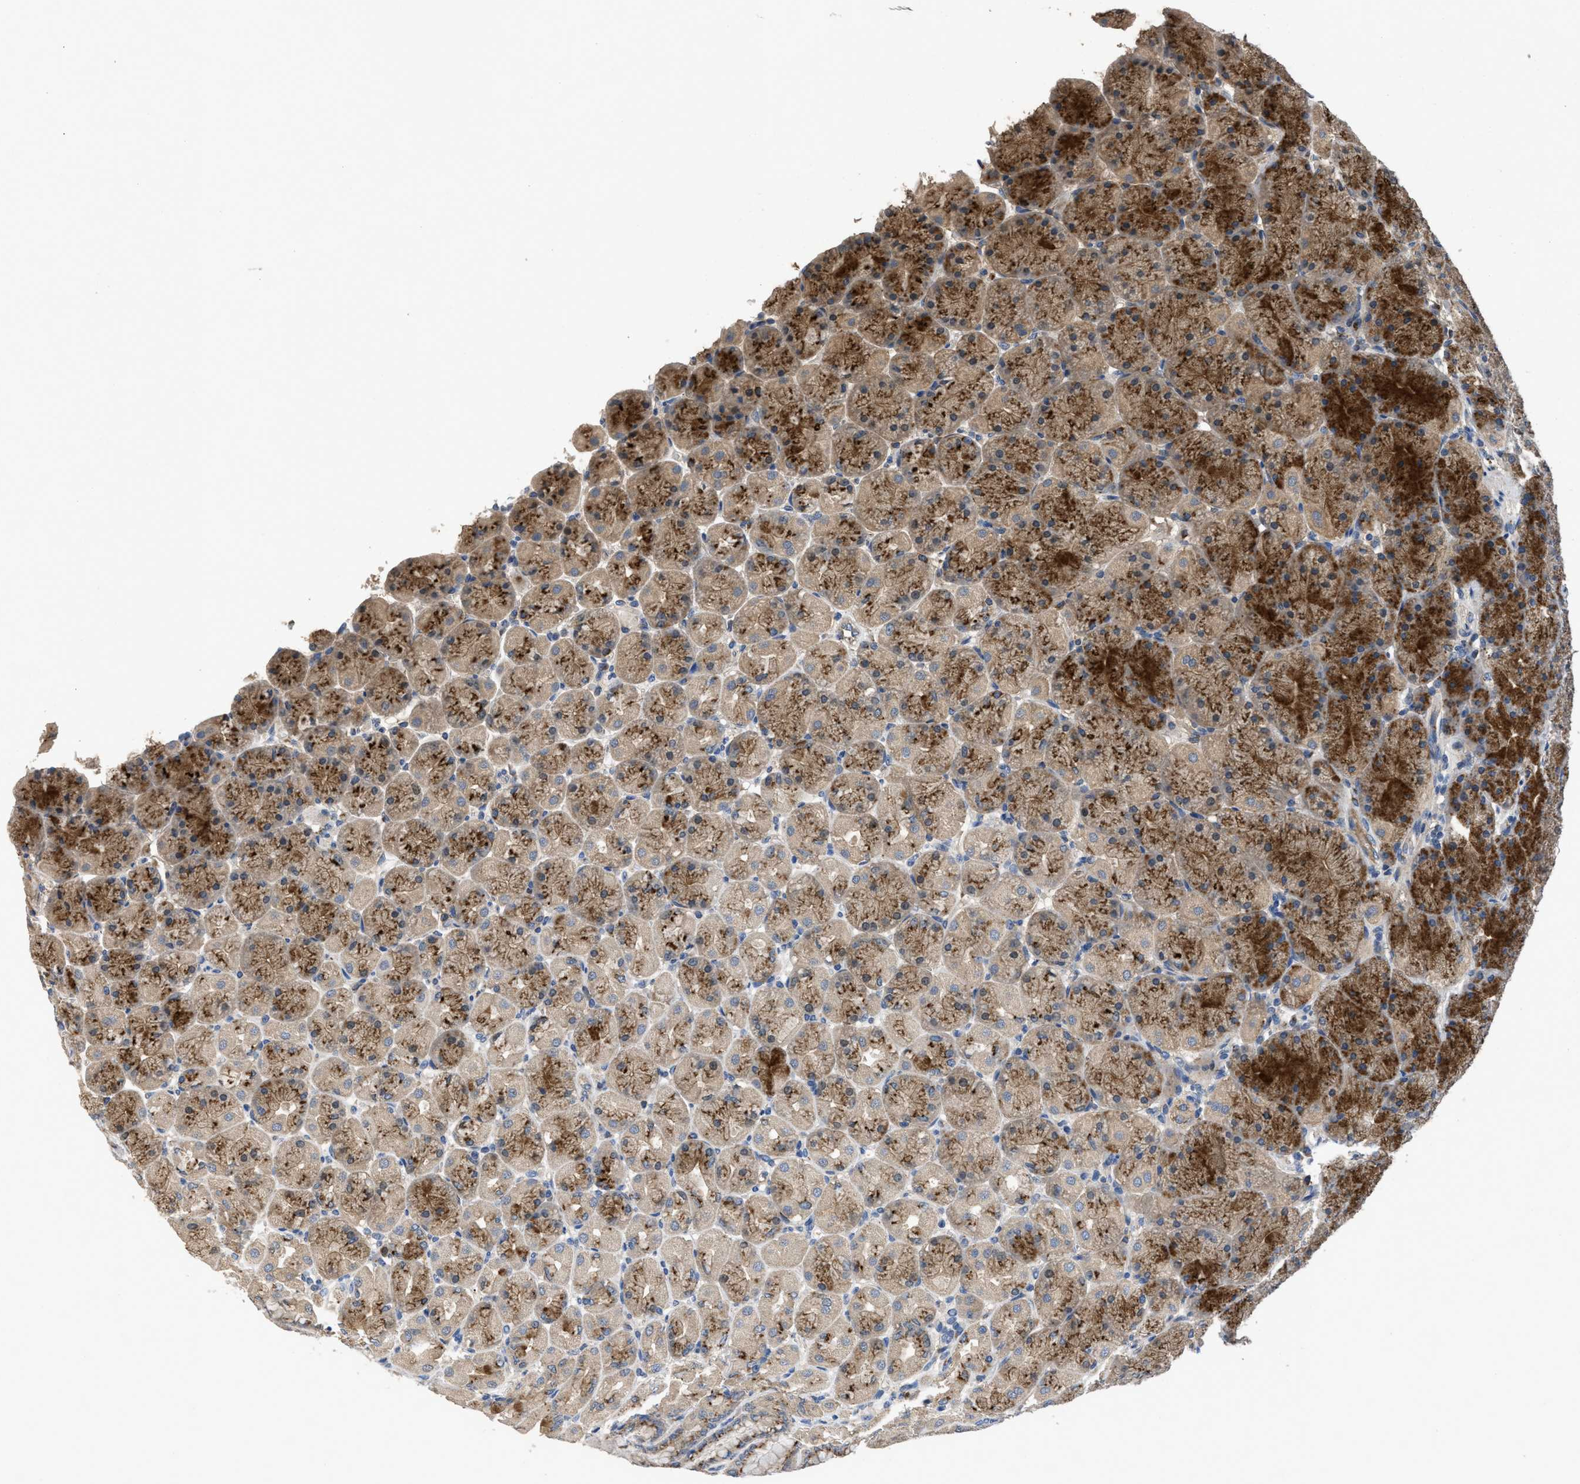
{"staining": {"intensity": "moderate", "quantity": ">75%", "location": "cytoplasmic/membranous"}, "tissue": "stomach", "cell_type": "Glandular cells", "image_type": "normal", "snomed": [{"axis": "morphology", "description": "Normal tissue, NOS"}, {"axis": "topography", "description": "Stomach, upper"}], "caption": "IHC (DAB (3,3'-diaminobenzidine)) staining of benign human stomach exhibits moderate cytoplasmic/membranous protein expression in approximately >75% of glandular cells. The protein of interest is shown in brown color, while the nuclei are stained blue.", "gene": "SIK2", "patient": {"sex": "female", "age": 56}}